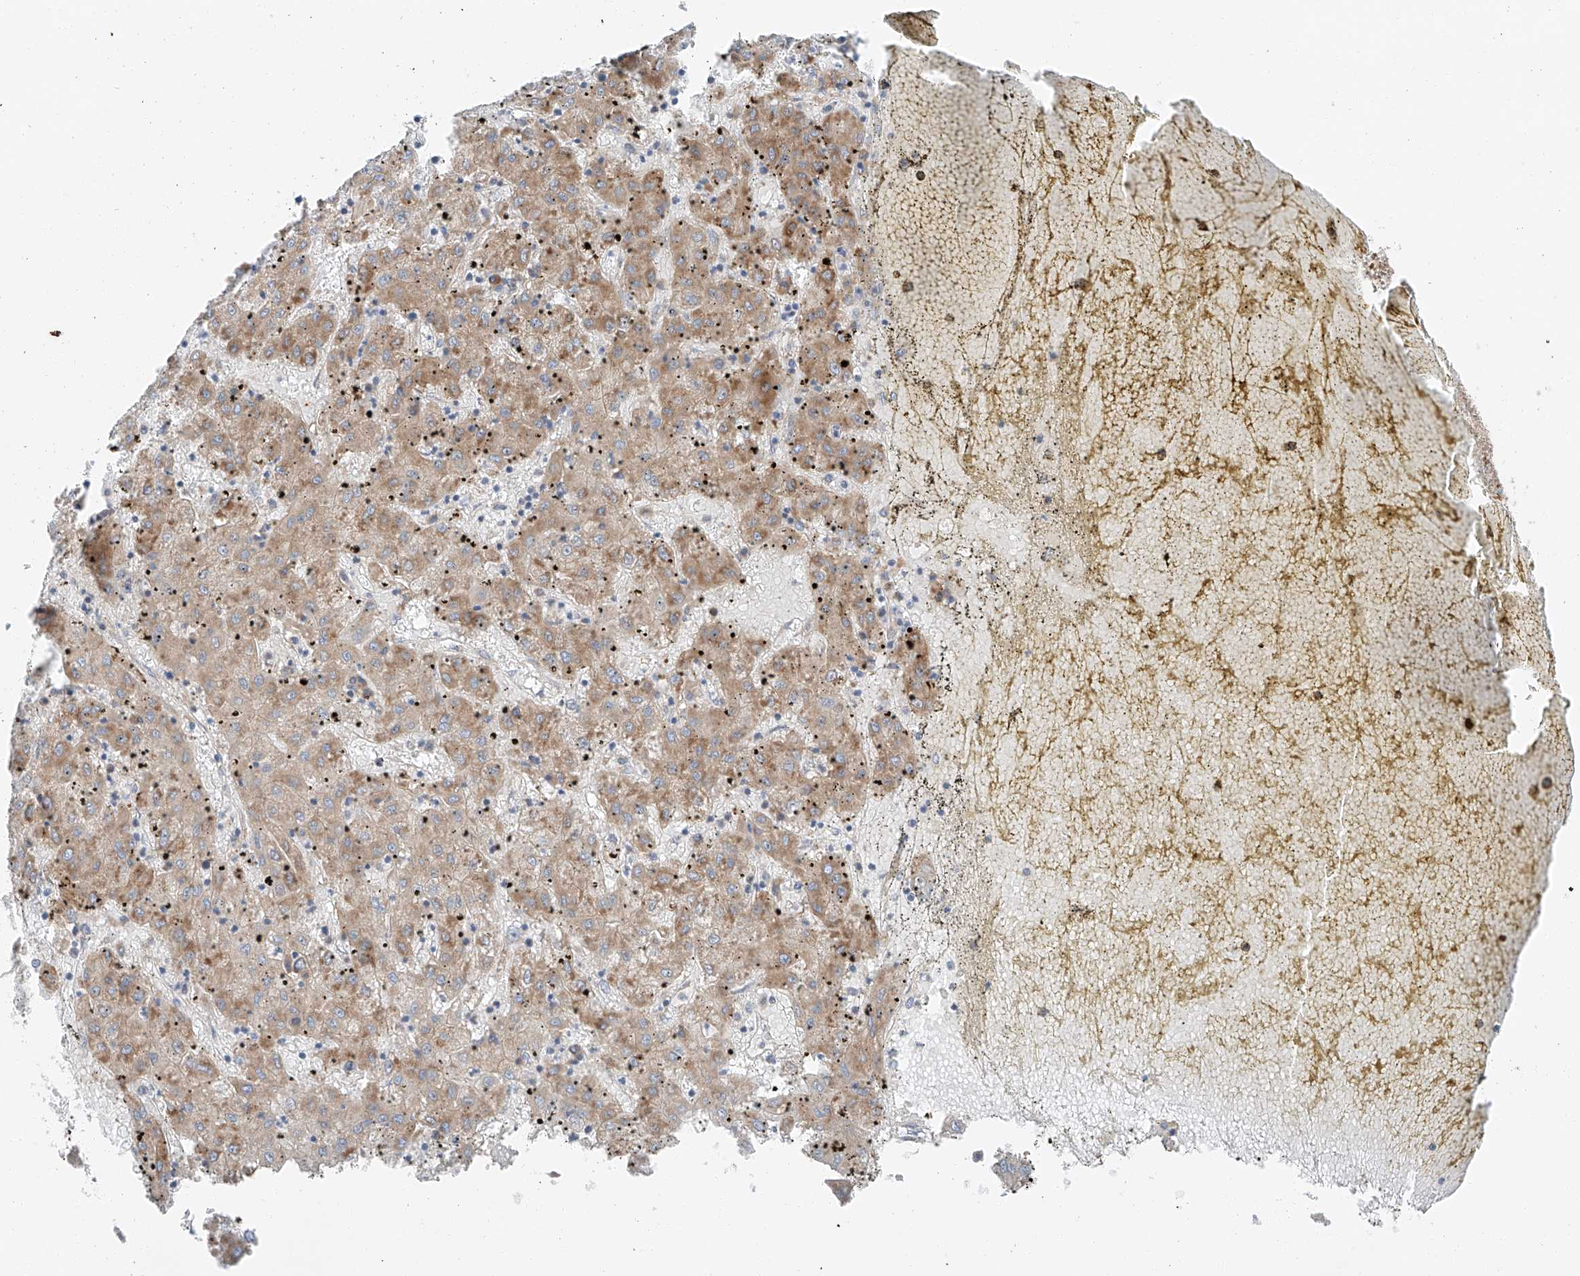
{"staining": {"intensity": "moderate", "quantity": ">75%", "location": "cytoplasmic/membranous"}, "tissue": "liver cancer", "cell_type": "Tumor cells", "image_type": "cancer", "snomed": [{"axis": "morphology", "description": "Carcinoma, Hepatocellular, NOS"}, {"axis": "topography", "description": "Liver"}], "caption": "Tumor cells exhibit moderate cytoplasmic/membranous staining in approximately >75% of cells in liver cancer (hepatocellular carcinoma).", "gene": "ZC3H15", "patient": {"sex": "male", "age": 72}}